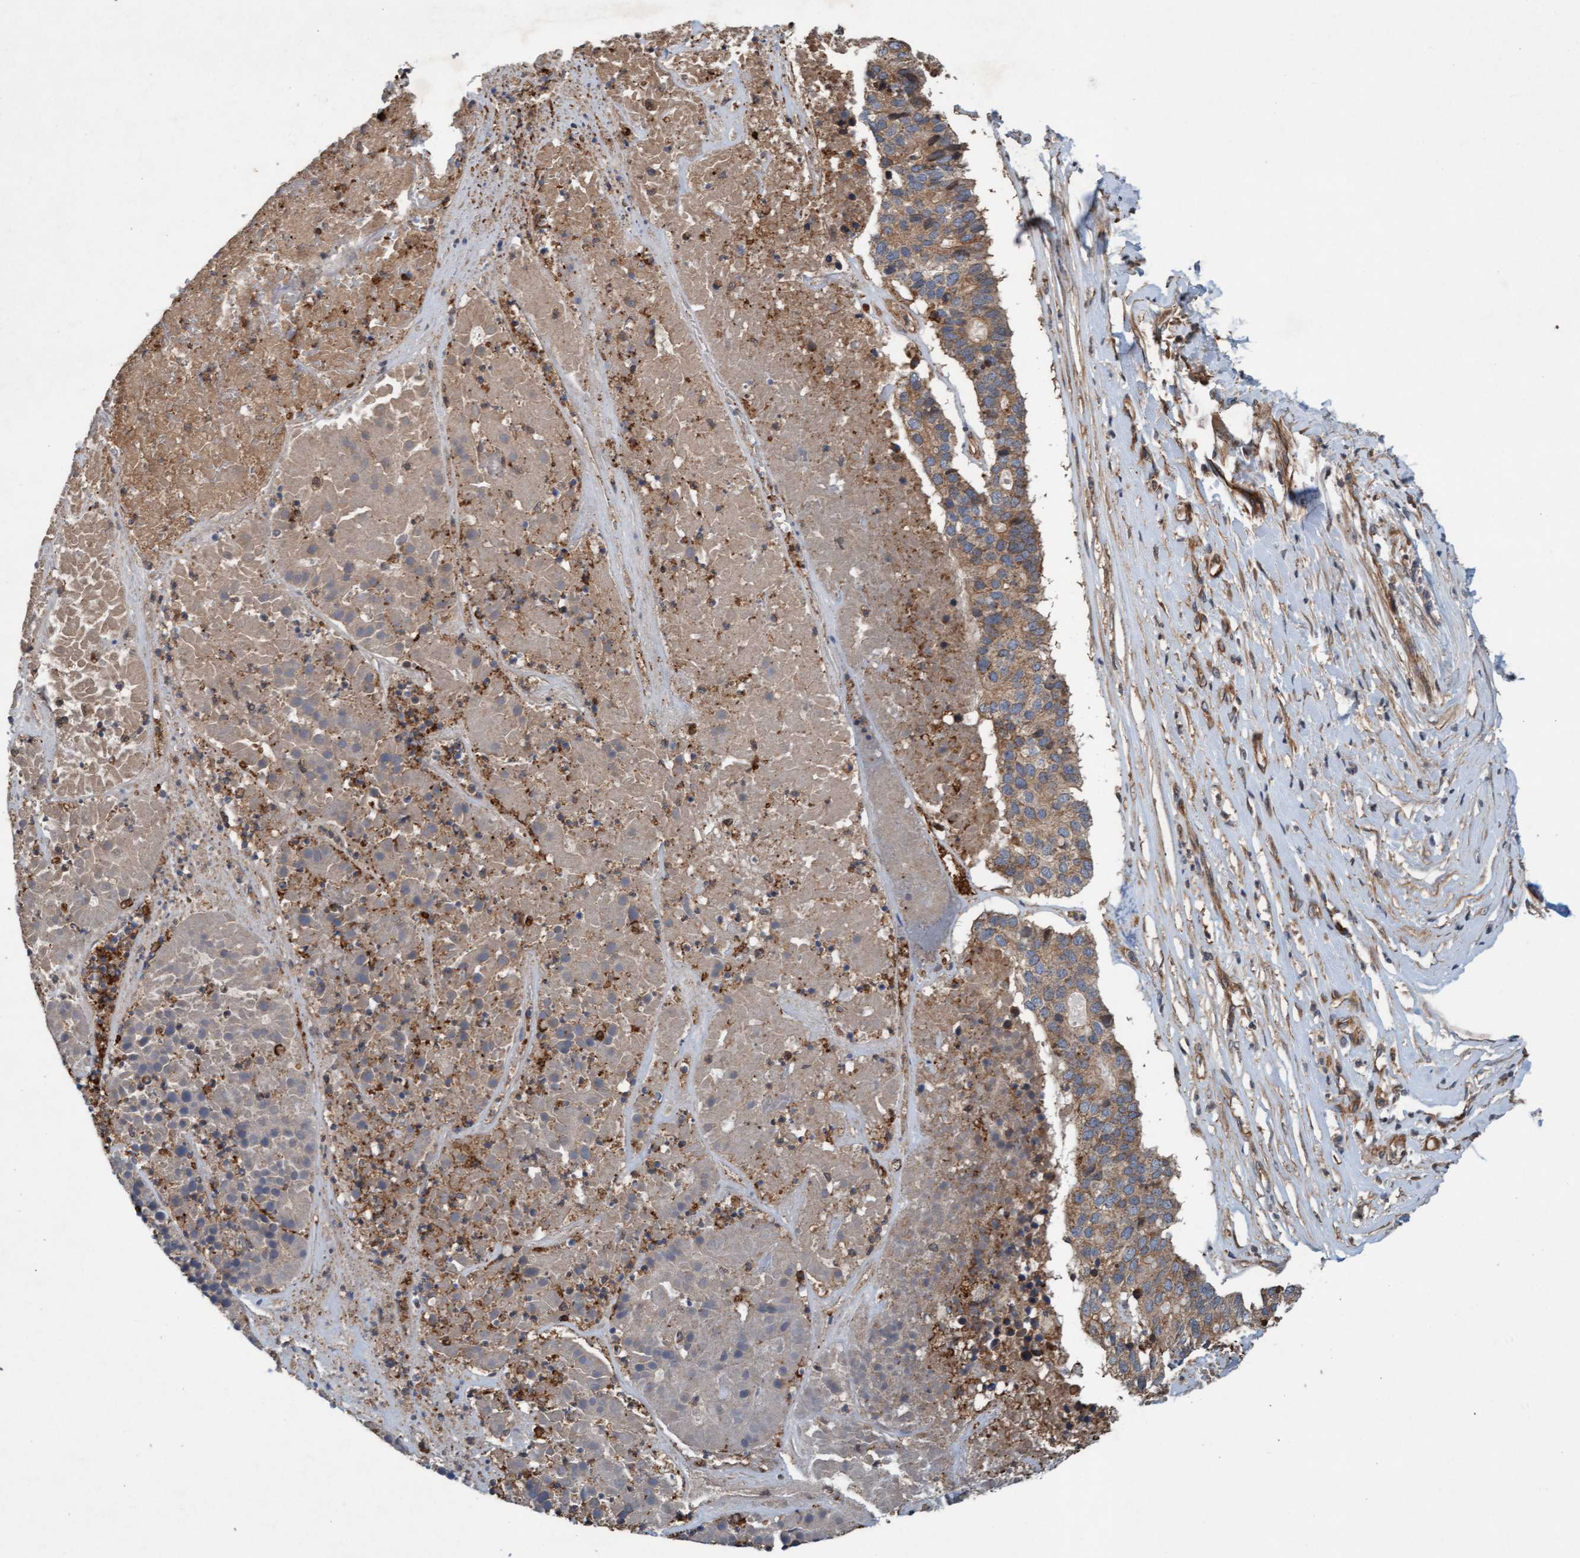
{"staining": {"intensity": "weak", "quantity": ">75%", "location": "cytoplasmic/membranous"}, "tissue": "pancreatic cancer", "cell_type": "Tumor cells", "image_type": "cancer", "snomed": [{"axis": "morphology", "description": "Adenocarcinoma, NOS"}, {"axis": "topography", "description": "Pancreas"}], "caption": "A micrograph of human pancreatic cancer (adenocarcinoma) stained for a protein shows weak cytoplasmic/membranous brown staining in tumor cells.", "gene": "ERAL1", "patient": {"sex": "male", "age": 50}}